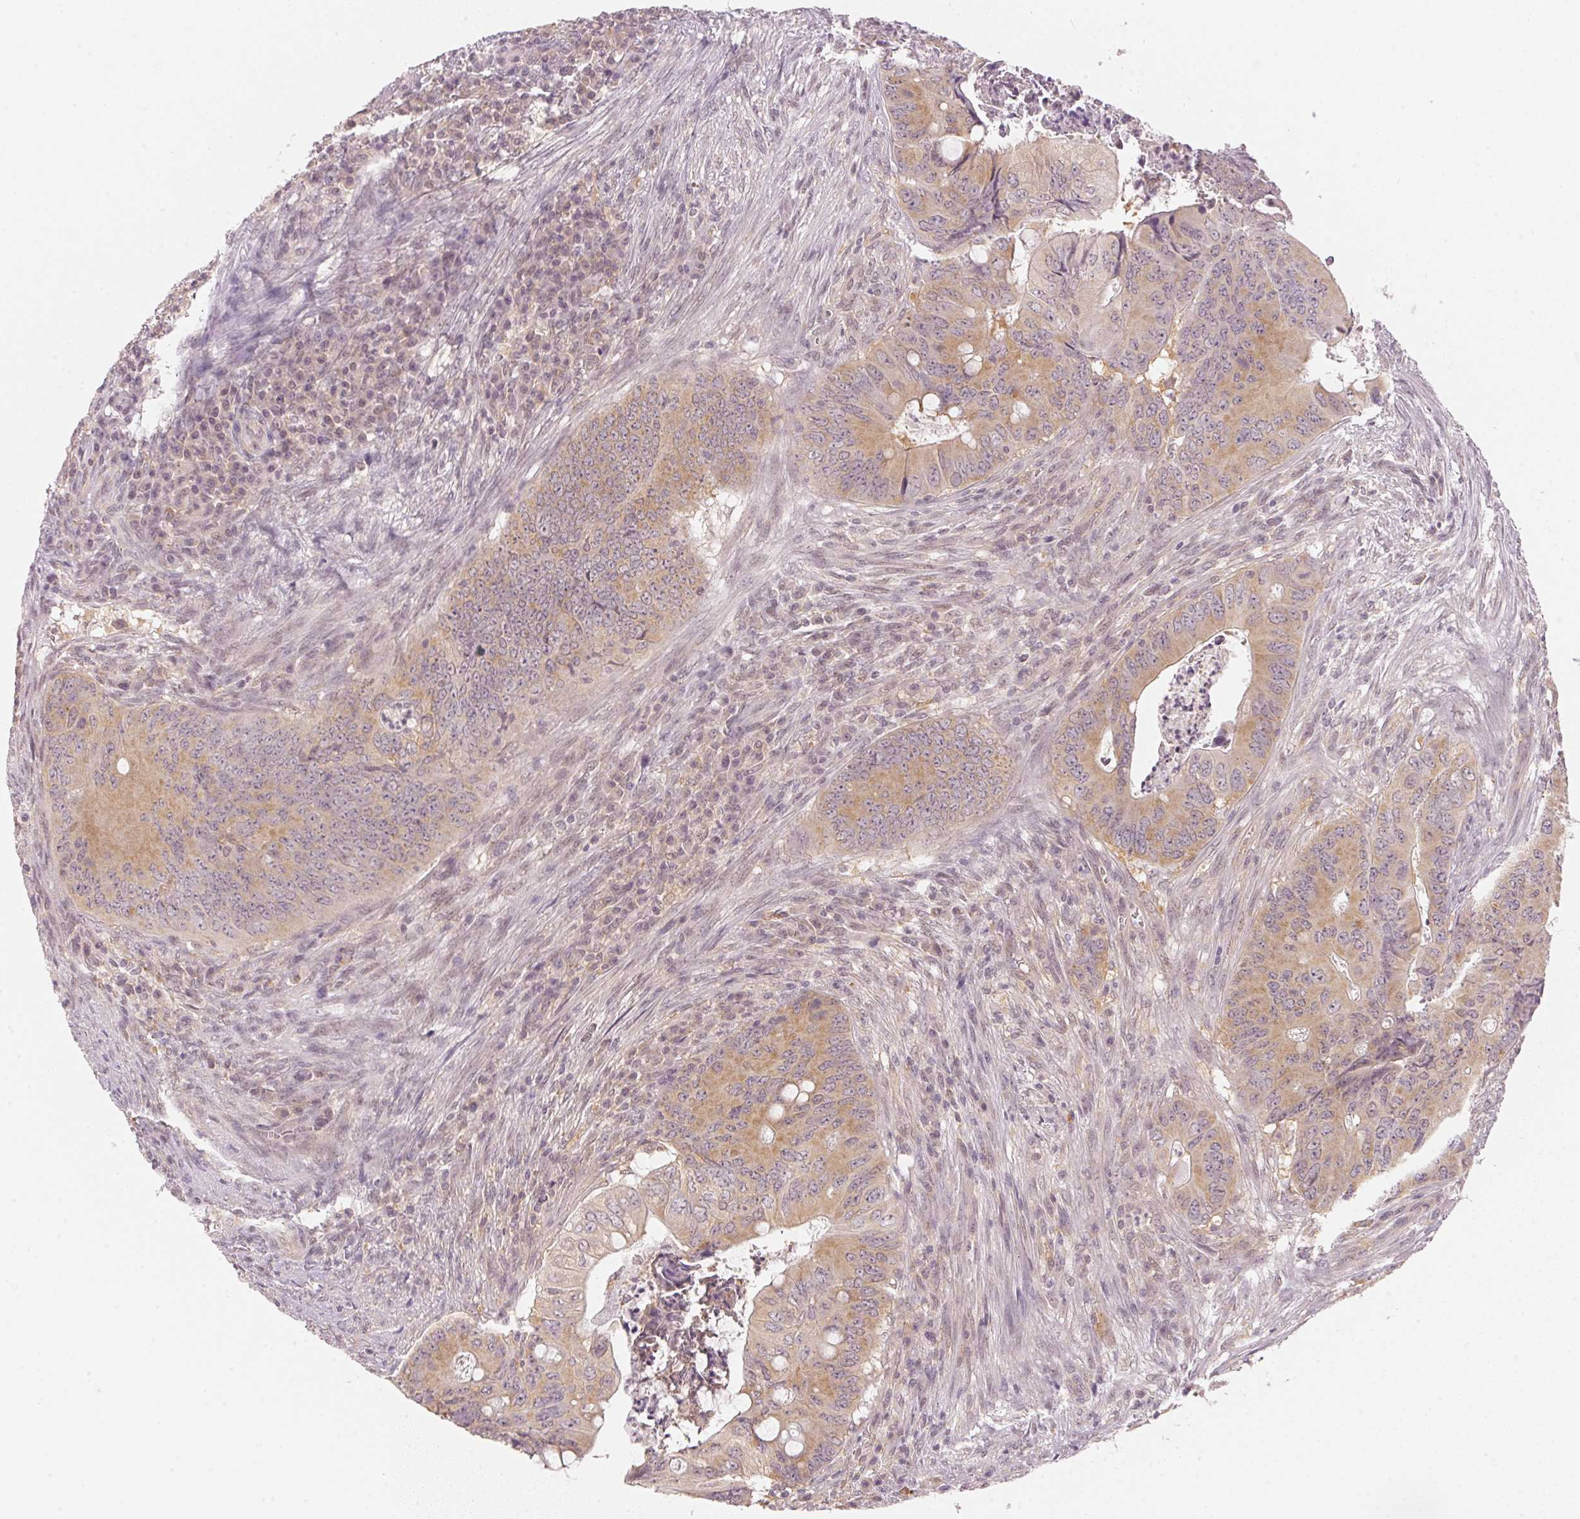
{"staining": {"intensity": "weak", "quantity": ">75%", "location": "cytoplasmic/membranous"}, "tissue": "colorectal cancer", "cell_type": "Tumor cells", "image_type": "cancer", "snomed": [{"axis": "morphology", "description": "Adenocarcinoma, NOS"}, {"axis": "topography", "description": "Colon"}], "caption": "A photomicrograph showing weak cytoplasmic/membranous positivity in approximately >75% of tumor cells in colorectal cancer (adenocarcinoma), as visualized by brown immunohistochemical staining.", "gene": "KPRP", "patient": {"sex": "female", "age": 74}}